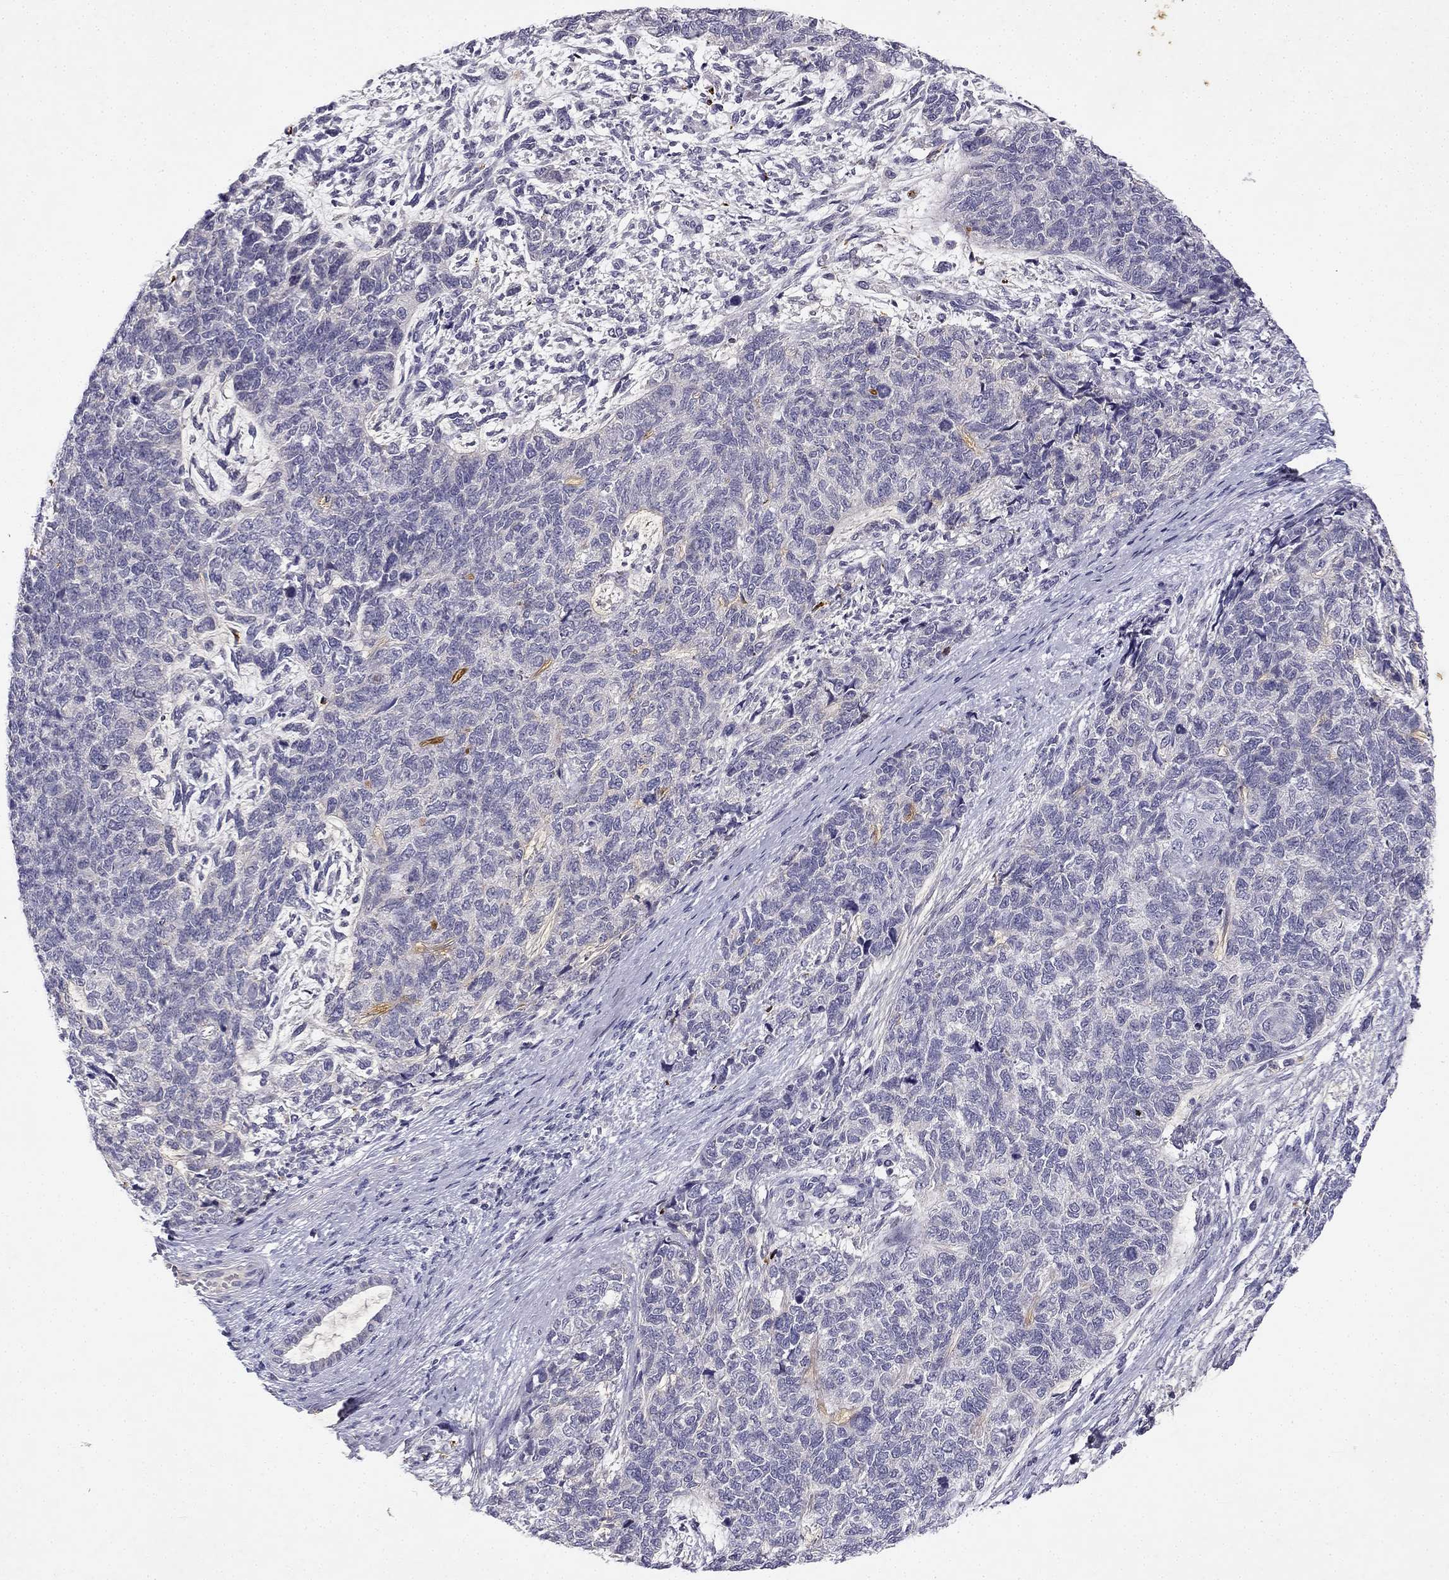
{"staining": {"intensity": "negative", "quantity": "none", "location": "none"}, "tissue": "cervical cancer", "cell_type": "Tumor cells", "image_type": "cancer", "snomed": [{"axis": "morphology", "description": "Squamous cell carcinoma, NOS"}, {"axis": "topography", "description": "Cervix"}], "caption": "The micrograph displays no significant staining in tumor cells of cervical cancer (squamous cell carcinoma).", "gene": "SLC6A4", "patient": {"sex": "female", "age": 63}}